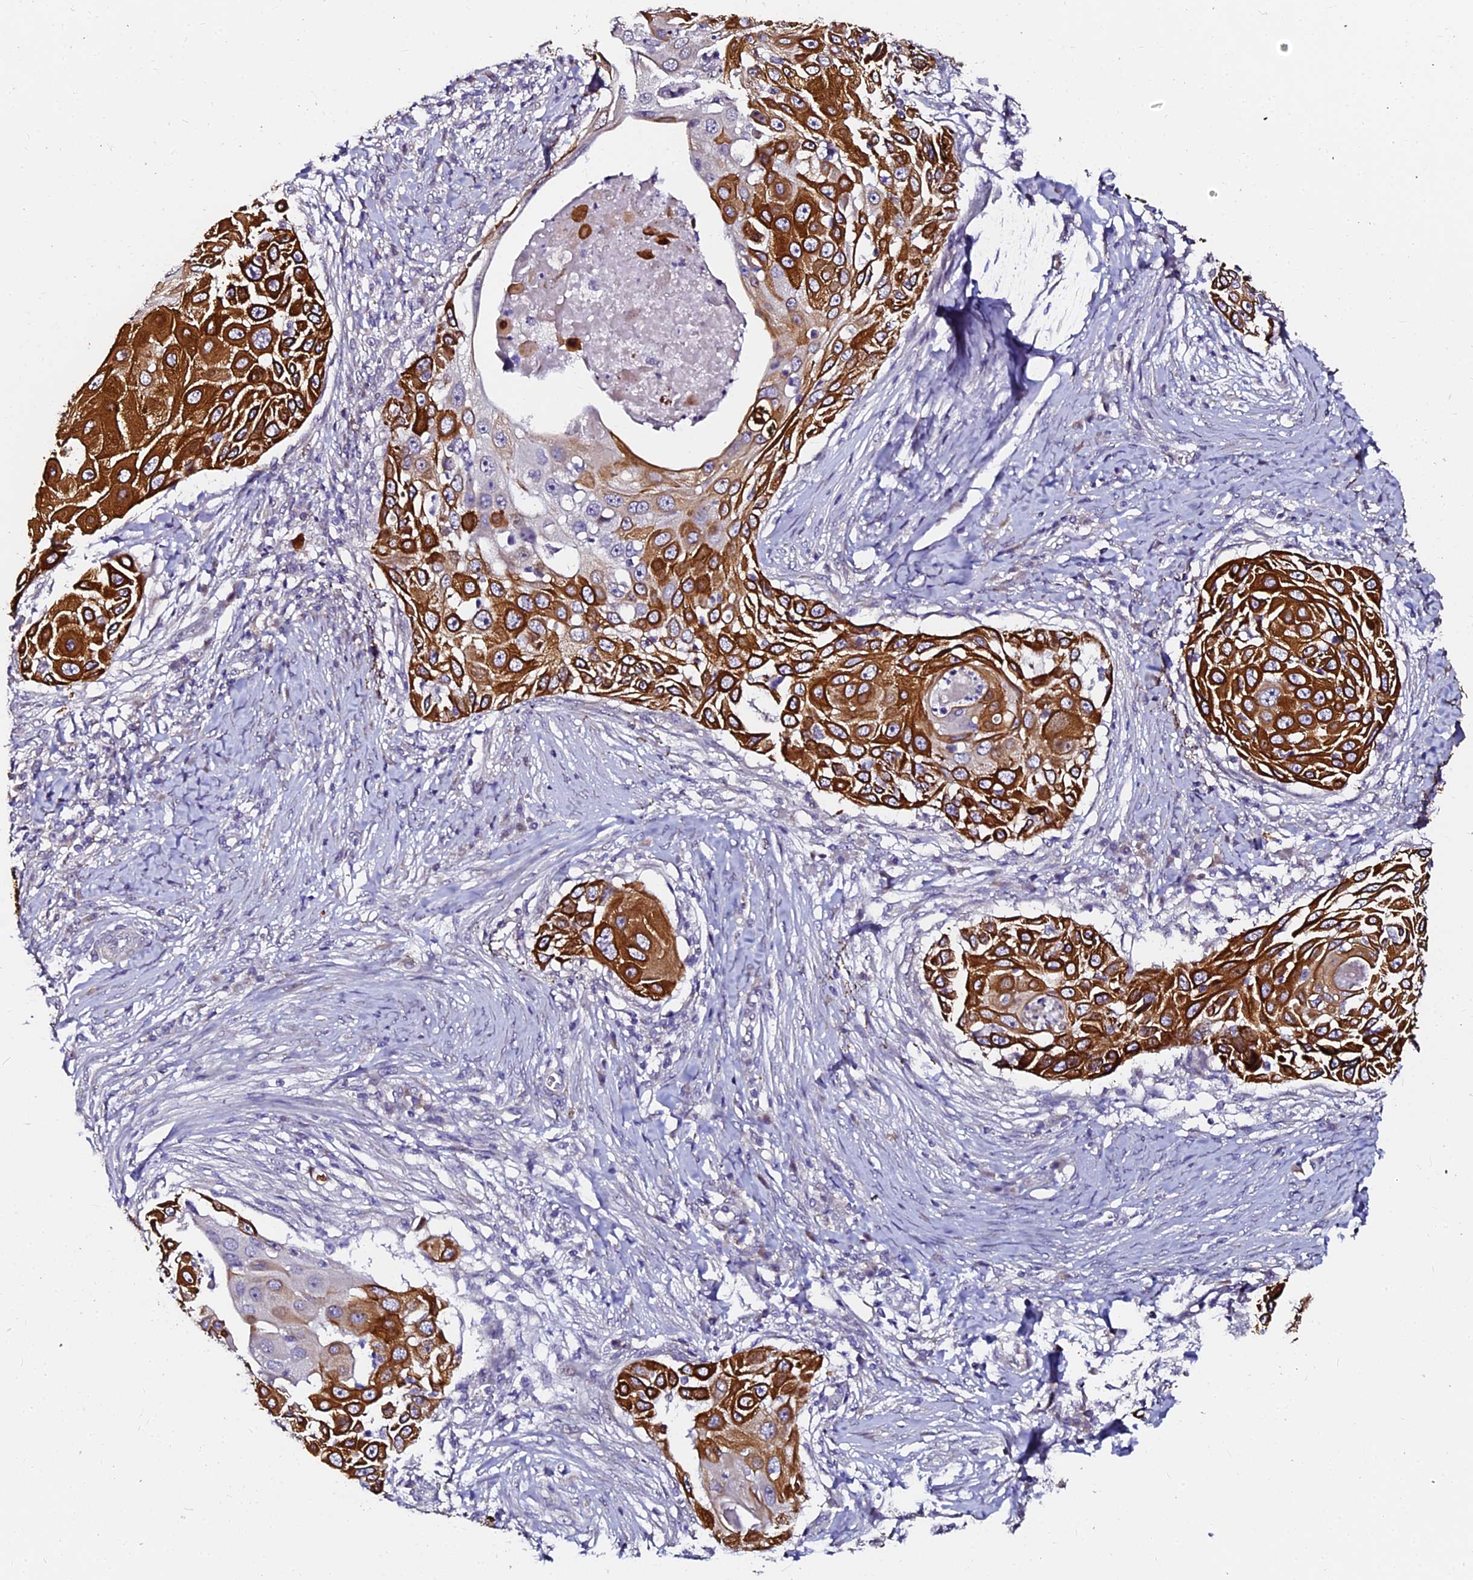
{"staining": {"intensity": "strong", "quantity": ">75%", "location": "cytoplasmic/membranous"}, "tissue": "skin cancer", "cell_type": "Tumor cells", "image_type": "cancer", "snomed": [{"axis": "morphology", "description": "Squamous cell carcinoma, NOS"}, {"axis": "topography", "description": "Skin"}], "caption": "Protein analysis of skin squamous cell carcinoma tissue shows strong cytoplasmic/membranous expression in about >75% of tumor cells. Nuclei are stained in blue.", "gene": "GPN3", "patient": {"sex": "female", "age": 44}}